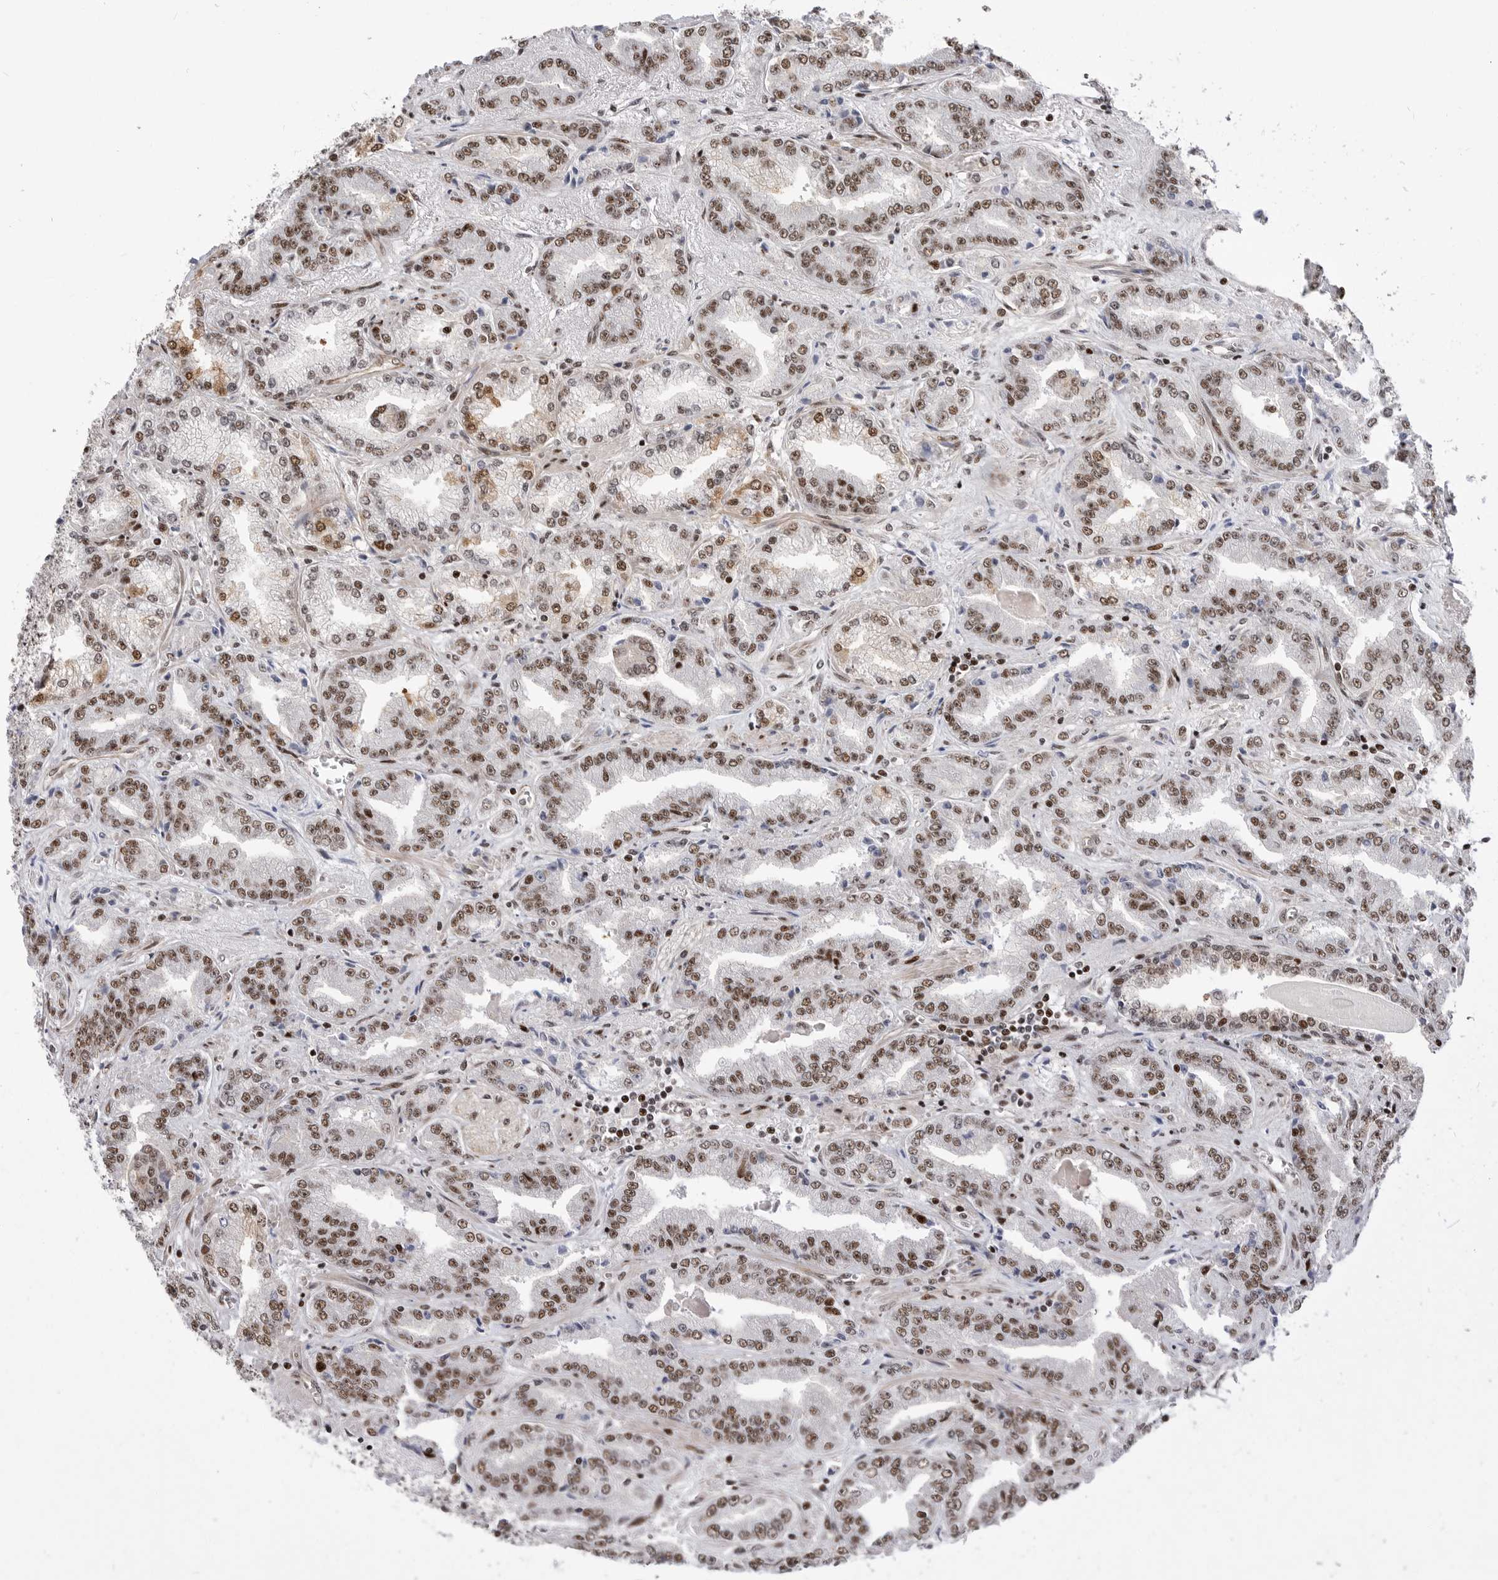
{"staining": {"intensity": "moderate", "quantity": ">75%", "location": "nuclear"}, "tissue": "prostate cancer", "cell_type": "Tumor cells", "image_type": "cancer", "snomed": [{"axis": "morphology", "description": "Adenocarcinoma, High grade"}, {"axis": "topography", "description": "Prostate"}], "caption": "Human high-grade adenocarcinoma (prostate) stained for a protein (brown) shows moderate nuclear positive staining in approximately >75% of tumor cells.", "gene": "GPATCH2", "patient": {"sex": "male", "age": 71}}